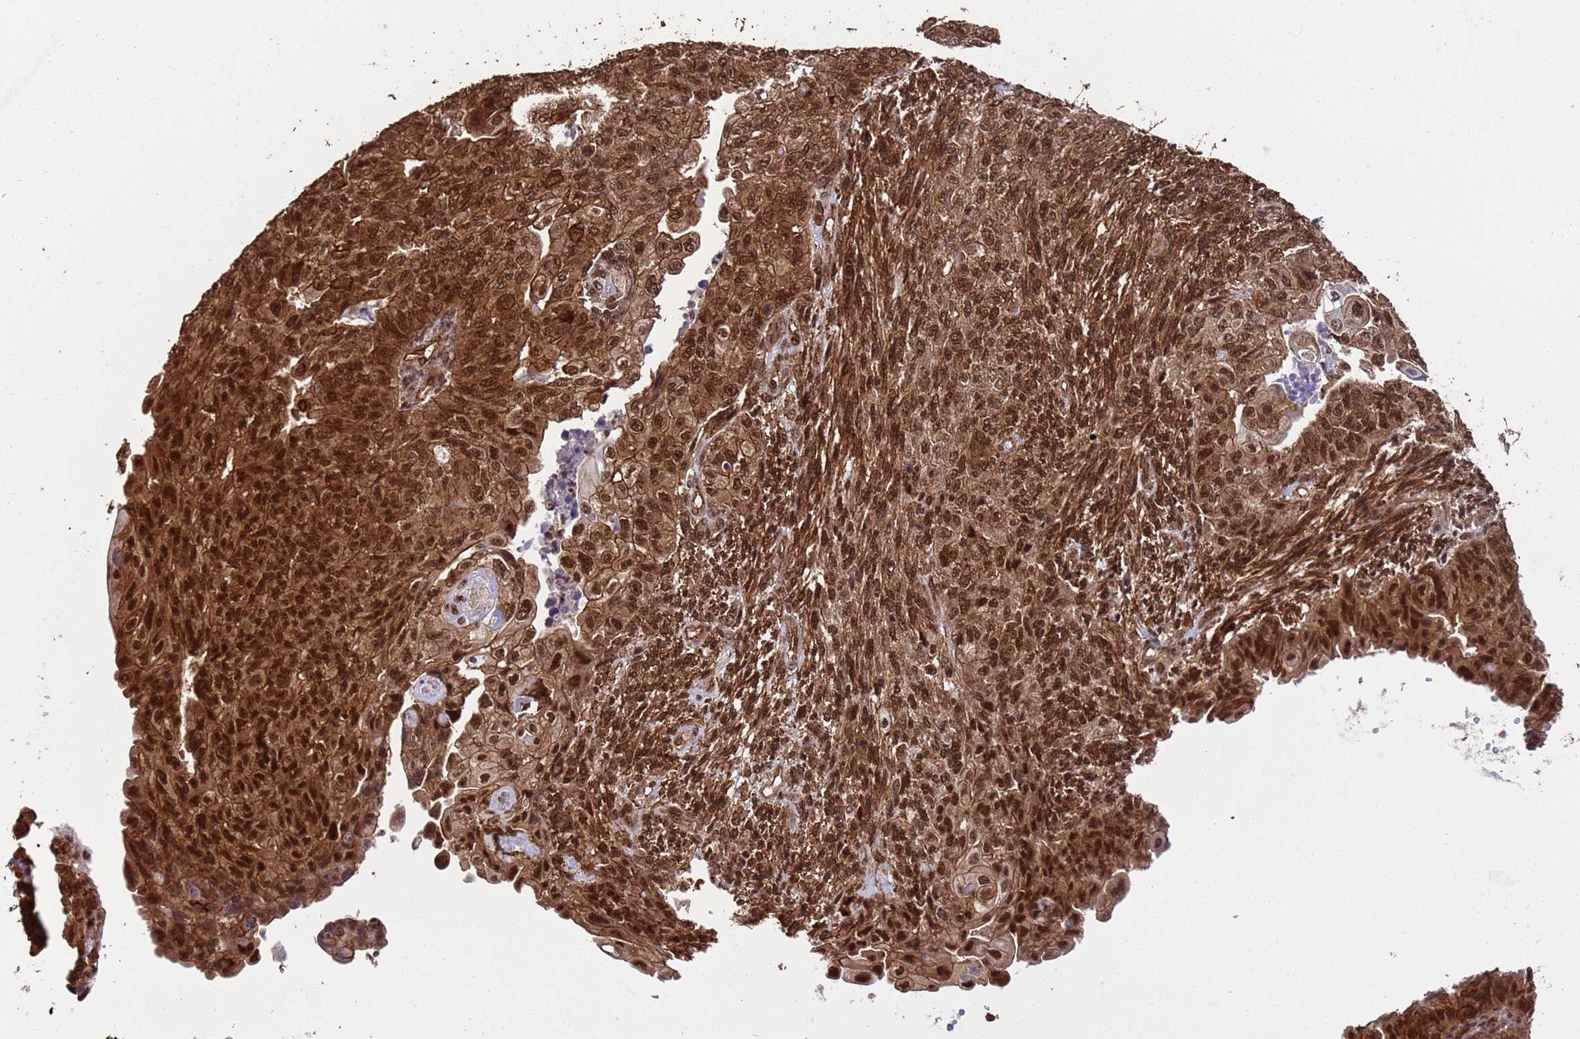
{"staining": {"intensity": "strong", "quantity": ">75%", "location": "cytoplasmic/membranous,nuclear"}, "tissue": "endometrial cancer", "cell_type": "Tumor cells", "image_type": "cancer", "snomed": [{"axis": "morphology", "description": "Adenocarcinoma, NOS"}, {"axis": "topography", "description": "Endometrium"}], "caption": "This micrograph exhibits IHC staining of endometrial cancer (adenocarcinoma), with high strong cytoplasmic/membranous and nuclear positivity in about >75% of tumor cells.", "gene": "SYF2", "patient": {"sex": "female", "age": 32}}